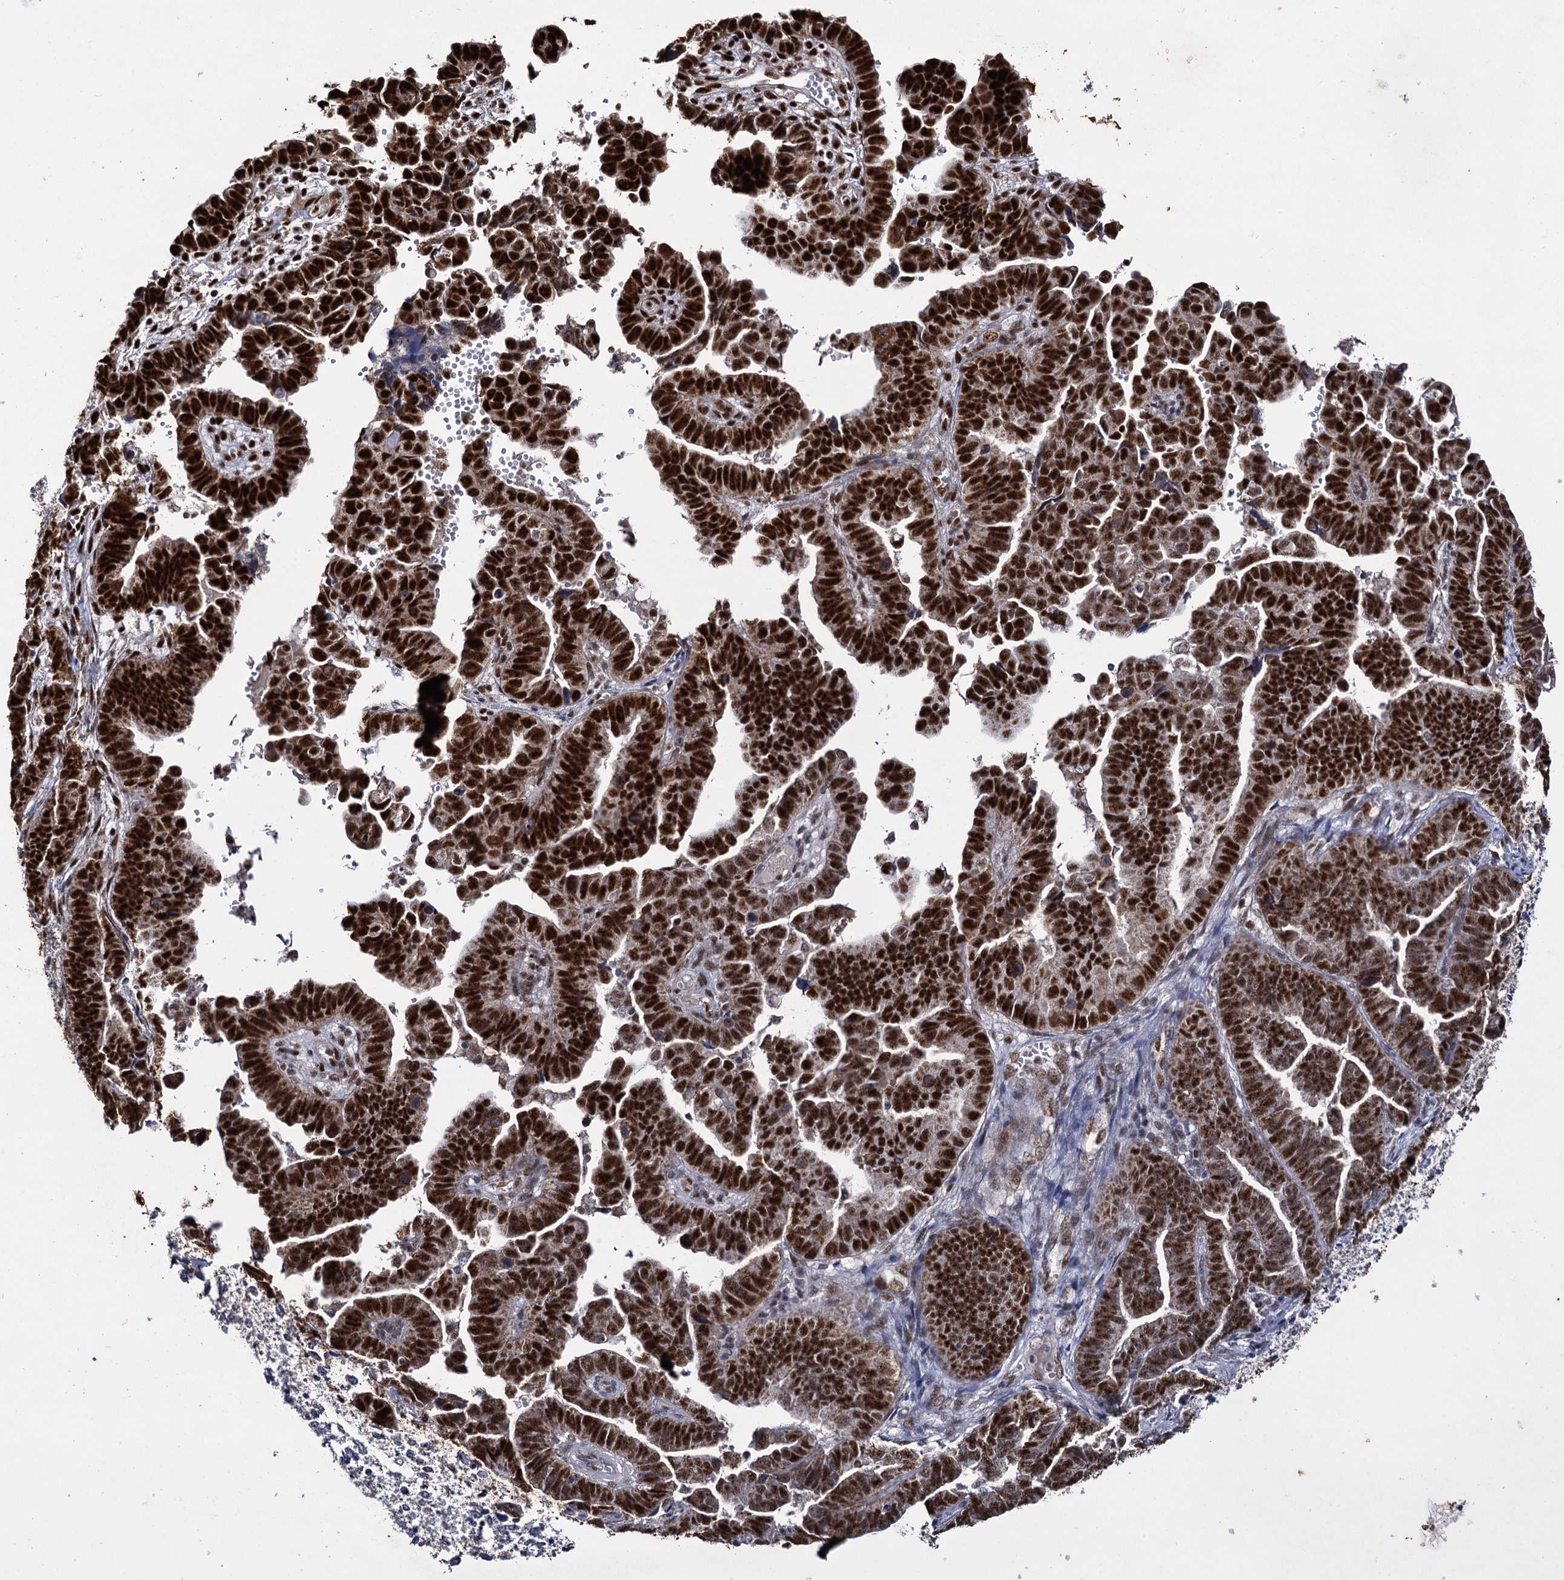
{"staining": {"intensity": "strong", "quantity": ">75%", "location": "nuclear"}, "tissue": "endometrial cancer", "cell_type": "Tumor cells", "image_type": "cancer", "snomed": [{"axis": "morphology", "description": "Adenocarcinoma, NOS"}, {"axis": "topography", "description": "Endometrium"}], "caption": "High-power microscopy captured an immunohistochemistry histopathology image of endometrial cancer, revealing strong nuclear staining in approximately >75% of tumor cells.", "gene": "RPUSD4", "patient": {"sex": "female", "age": 75}}